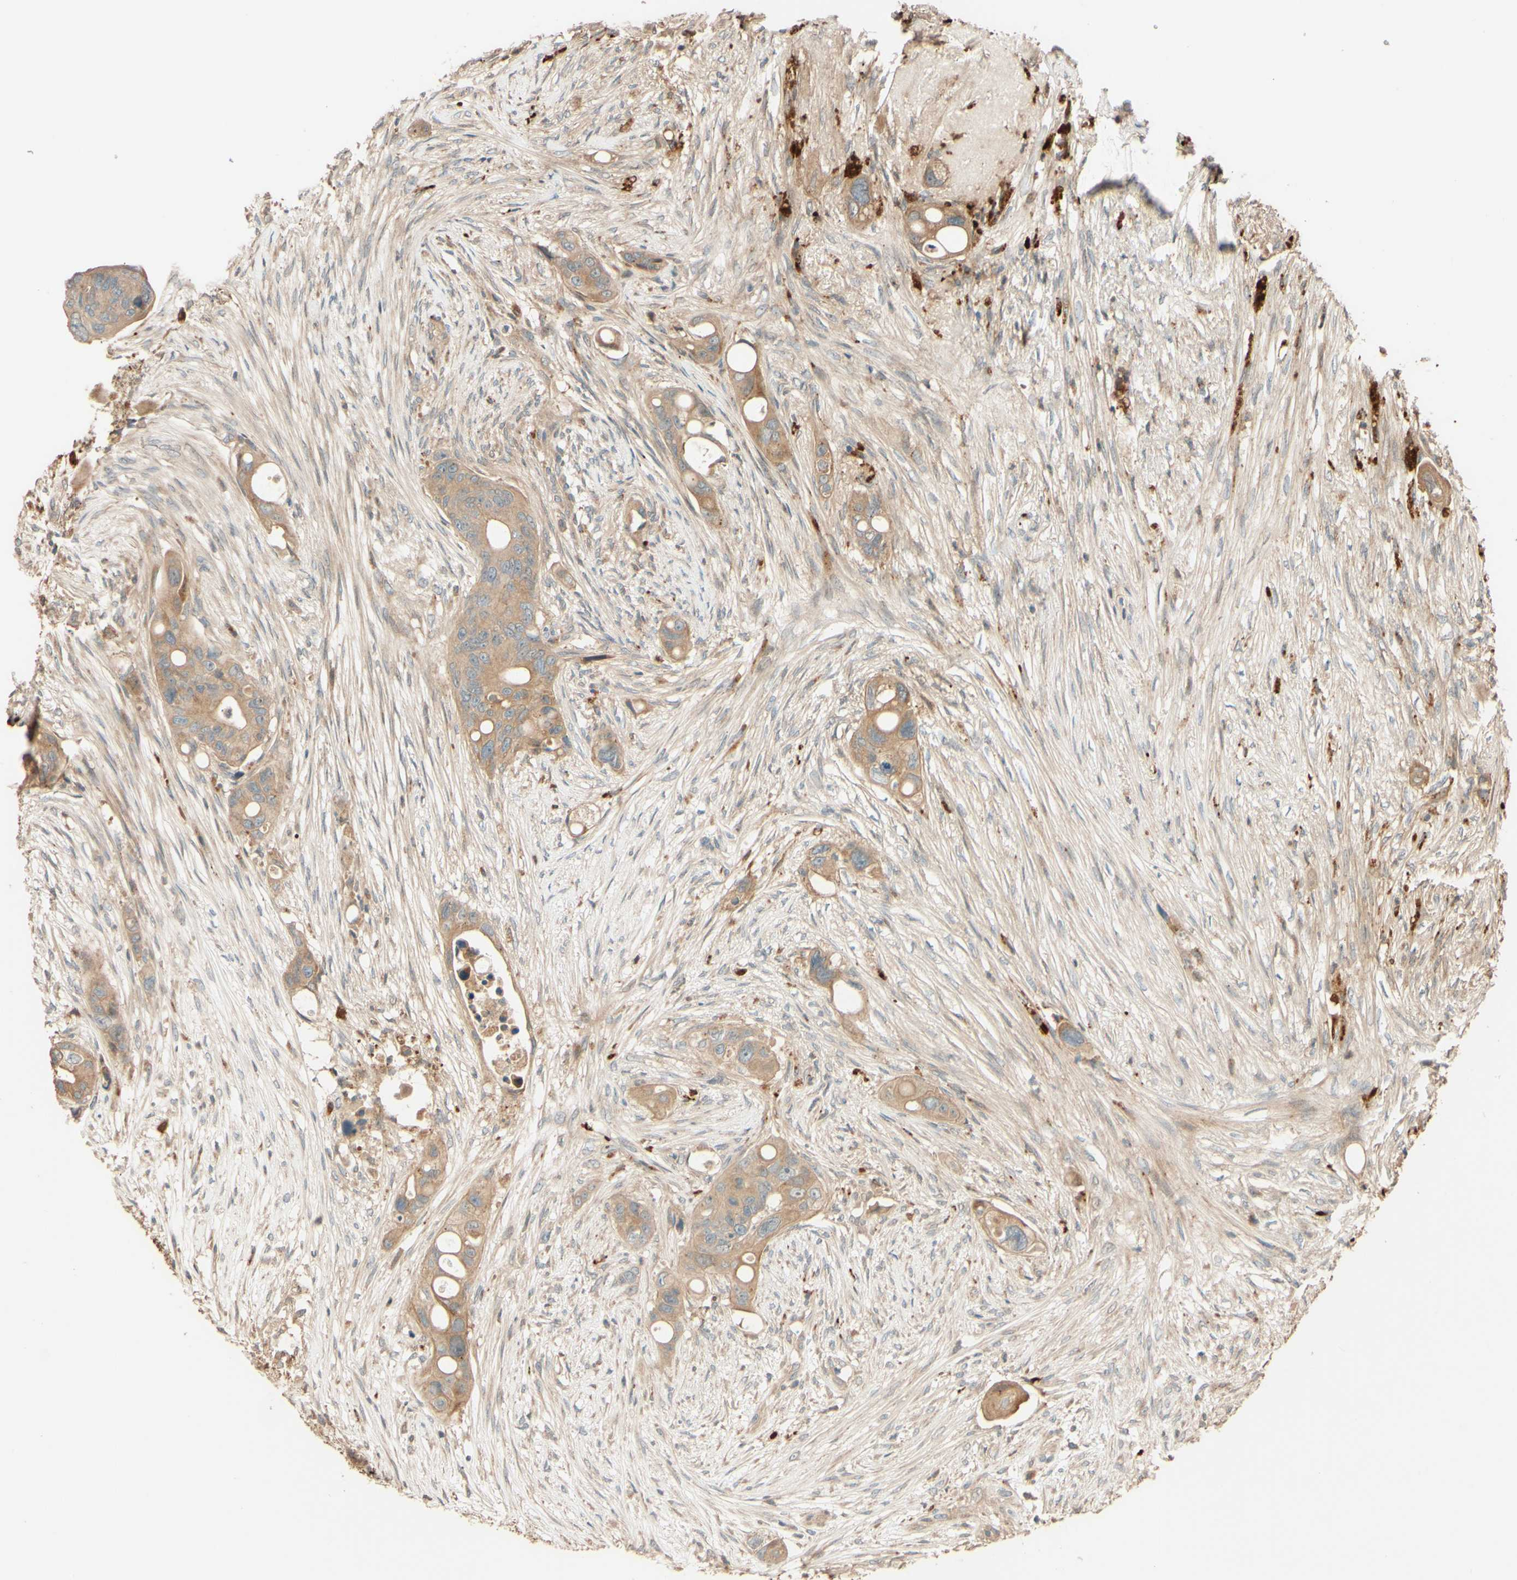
{"staining": {"intensity": "moderate", "quantity": ">75%", "location": "cytoplasmic/membranous"}, "tissue": "colorectal cancer", "cell_type": "Tumor cells", "image_type": "cancer", "snomed": [{"axis": "morphology", "description": "Adenocarcinoma, NOS"}, {"axis": "topography", "description": "Colon"}], "caption": "Immunohistochemistry (IHC) of colorectal adenocarcinoma reveals medium levels of moderate cytoplasmic/membranous staining in approximately >75% of tumor cells.", "gene": "RNF19A", "patient": {"sex": "female", "age": 57}}